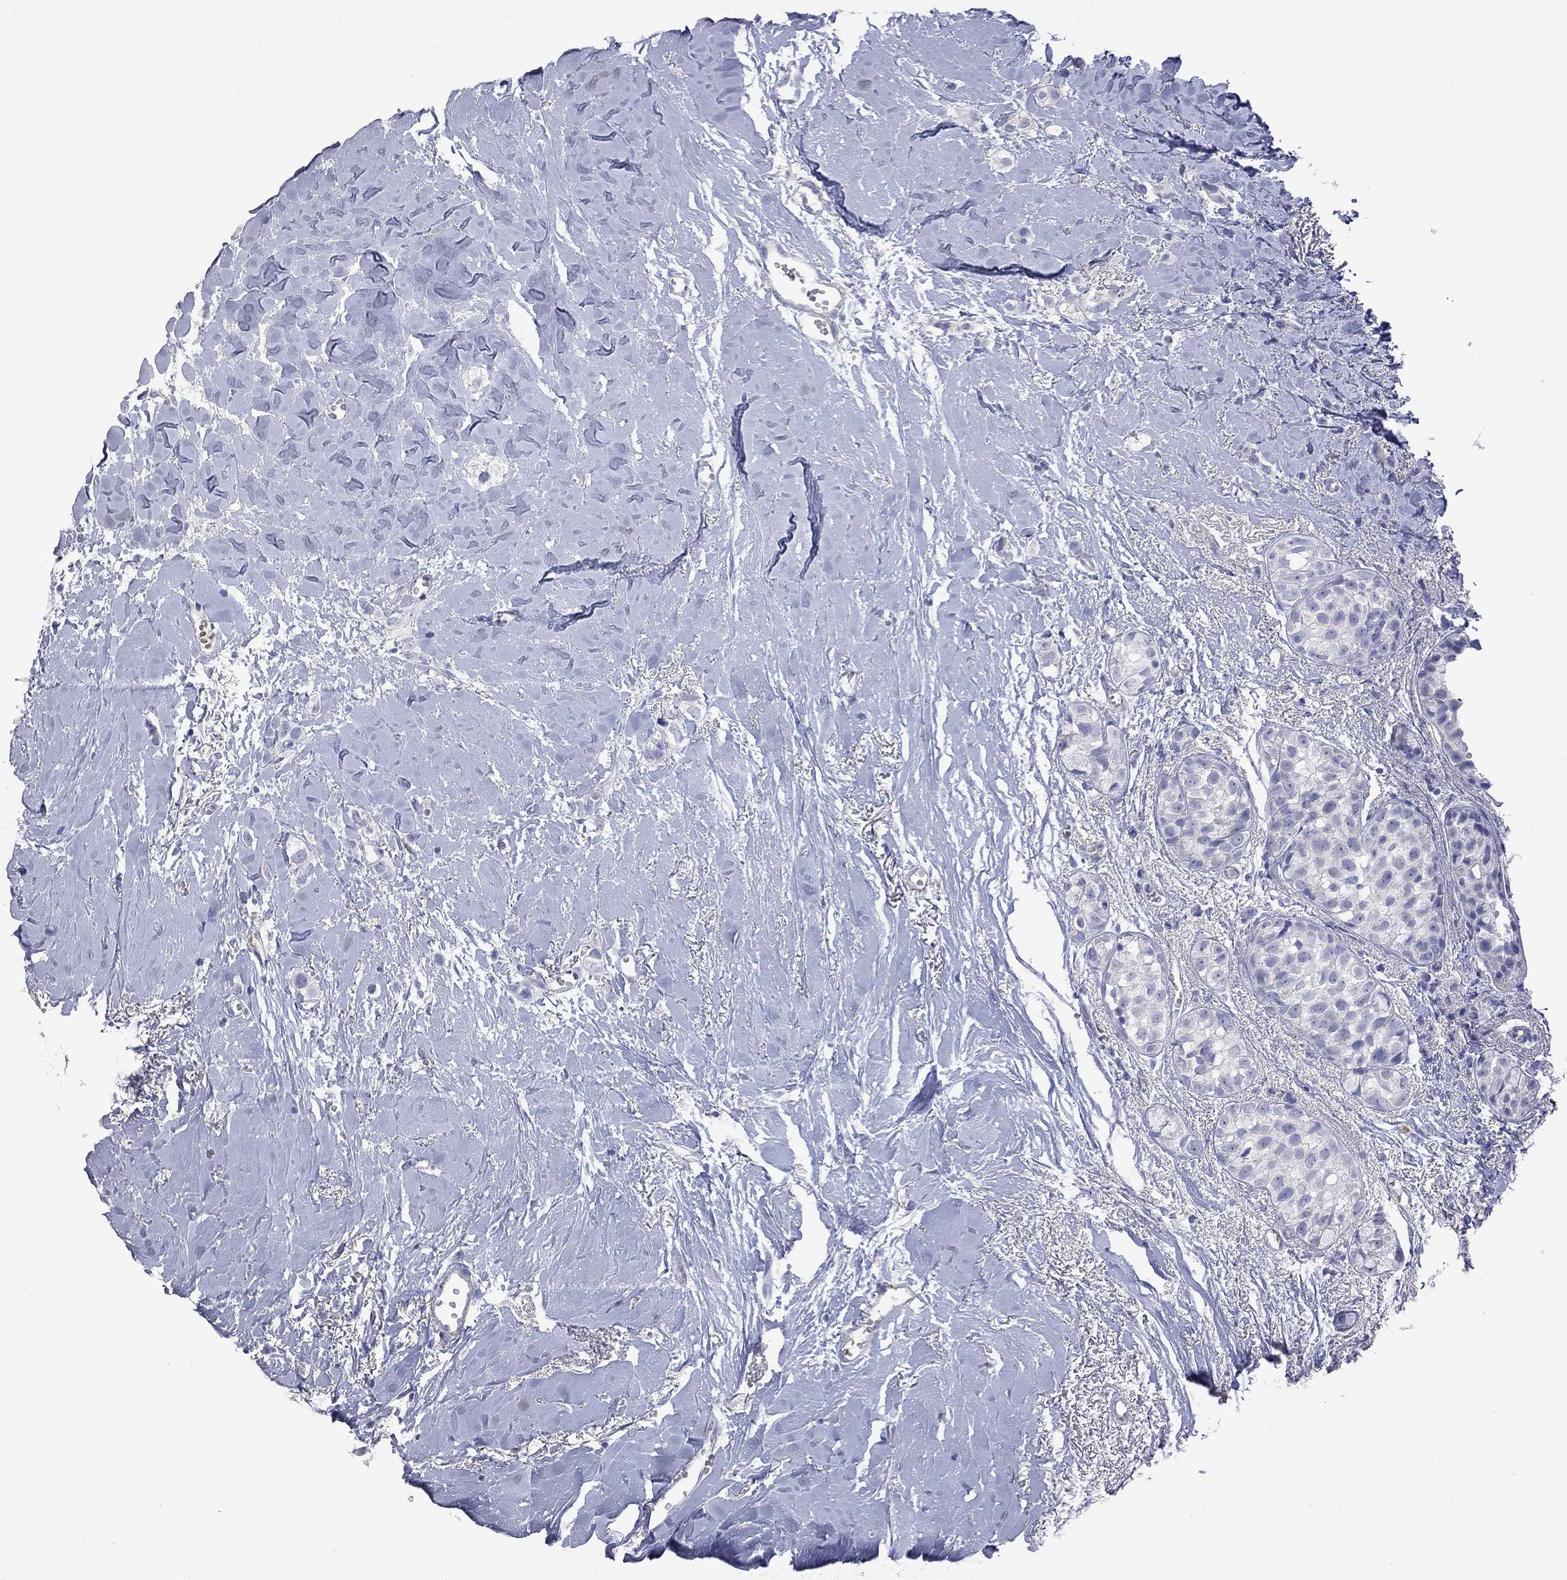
{"staining": {"intensity": "negative", "quantity": "none", "location": "none"}, "tissue": "breast cancer", "cell_type": "Tumor cells", "image_type": "cancer", "snomed": [{"axis": "morphology", "description": "Duct carcinoma"}, {"axis": "topography", "description": "Breast"}], "caption": "There is no significant positivity in tumor cells of invasive ductal carcinoma (breast). (DAB IHC visualized using brightfield microscopy, high magnification).", "gene": "KCND2", "patient": {"sex": "female", "age": 85}}